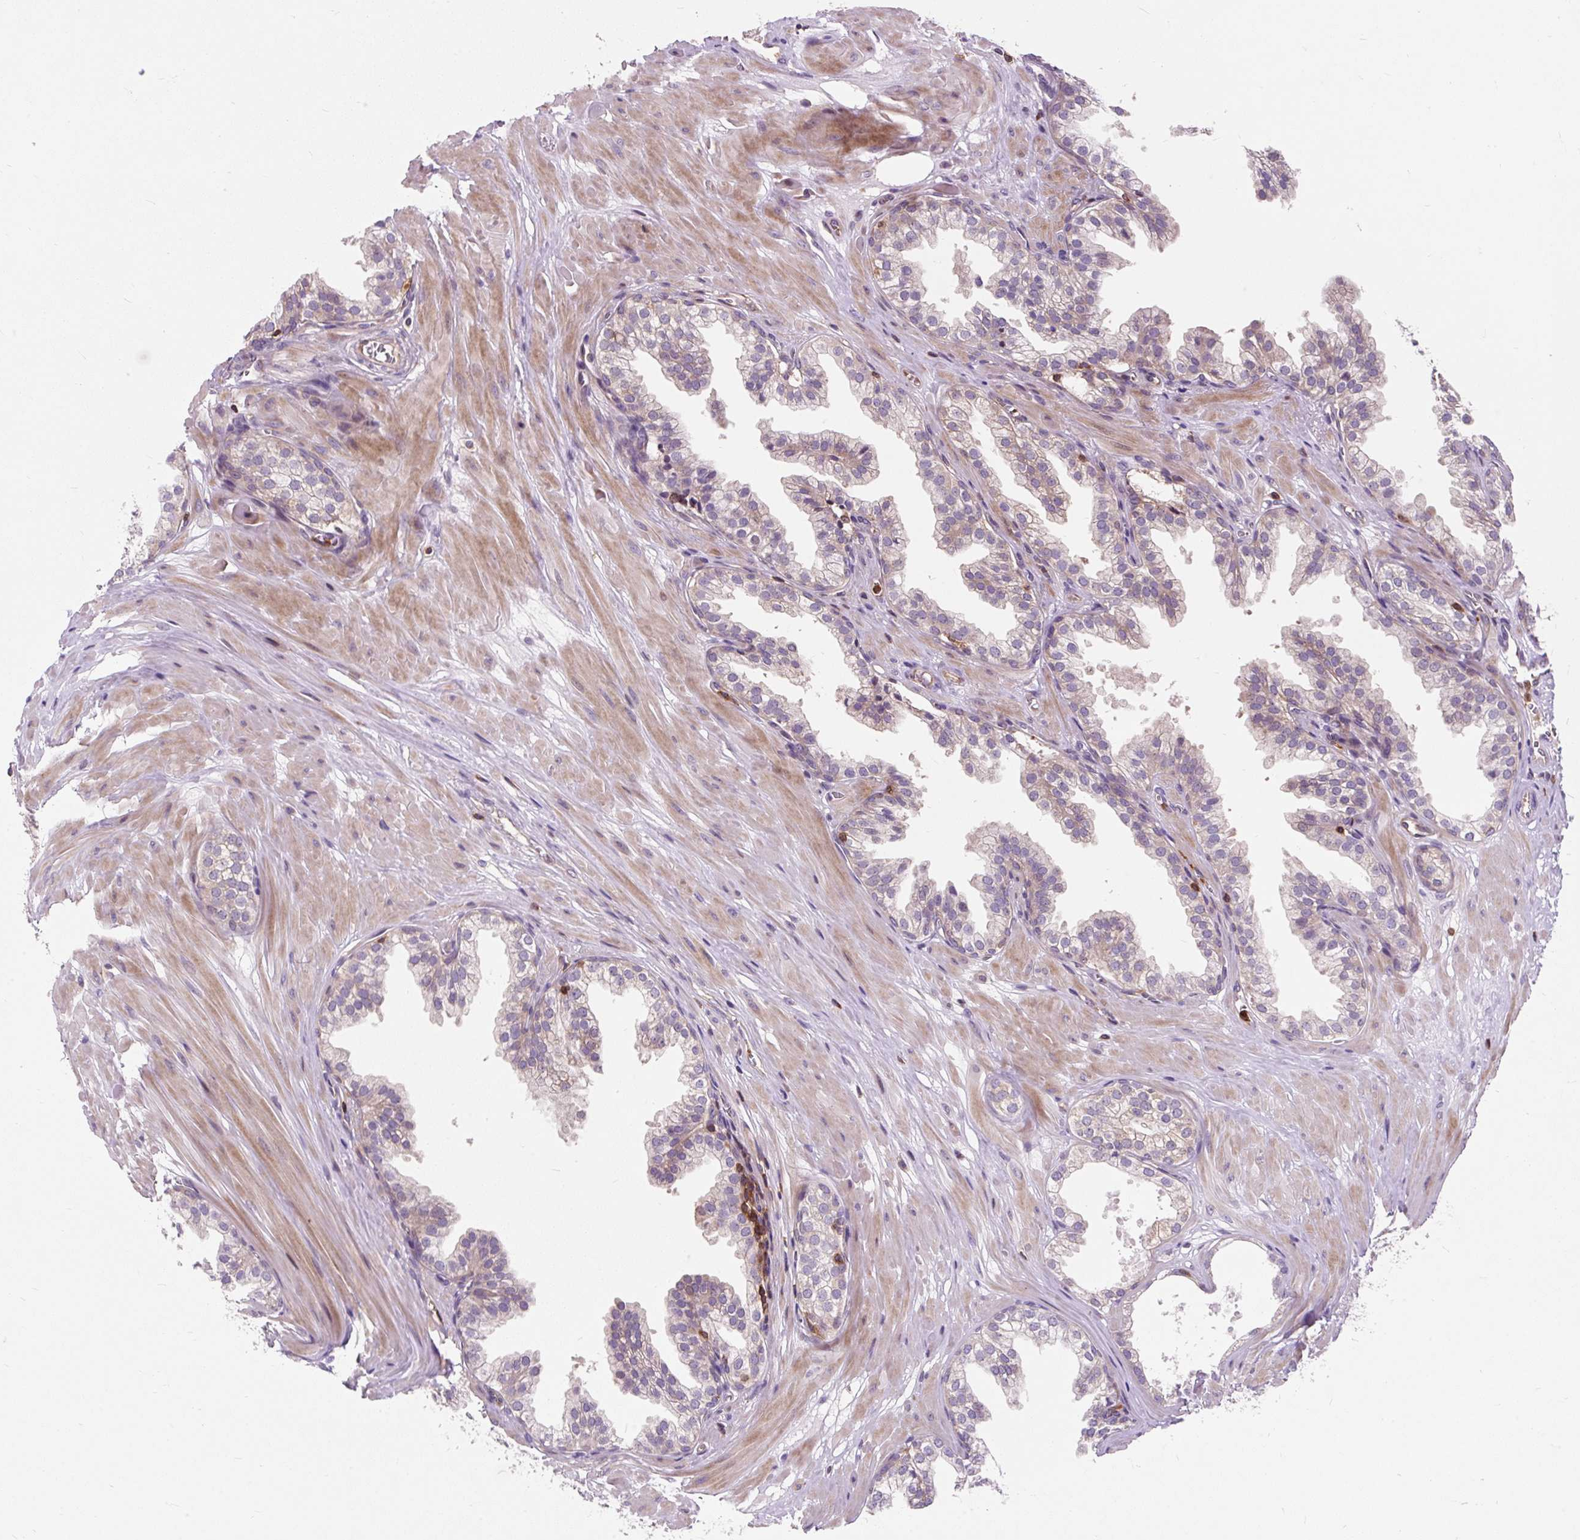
{"staining": {"intensity": "weak", "quantity": "25%-75%", "location": "cytoplasmic/membranous"}, "tissue": "prostate", "cell_type": "Glandular cells", "image_type": "normal", "snomed": [{"axis": "morphology", "description": "Normal tissue, NOS"}, {"axis": "topography", "description": "Prostate"}, {"axis": "topography", "description": "Peripheral nerve tissue"}], "caption": "Benign prostate reveals weak cytoplasmic/membranous positivity in about 25%-75% of glandular cells.", "gene": "CISD3", "patient": {"sex": "male", "age": 55}}